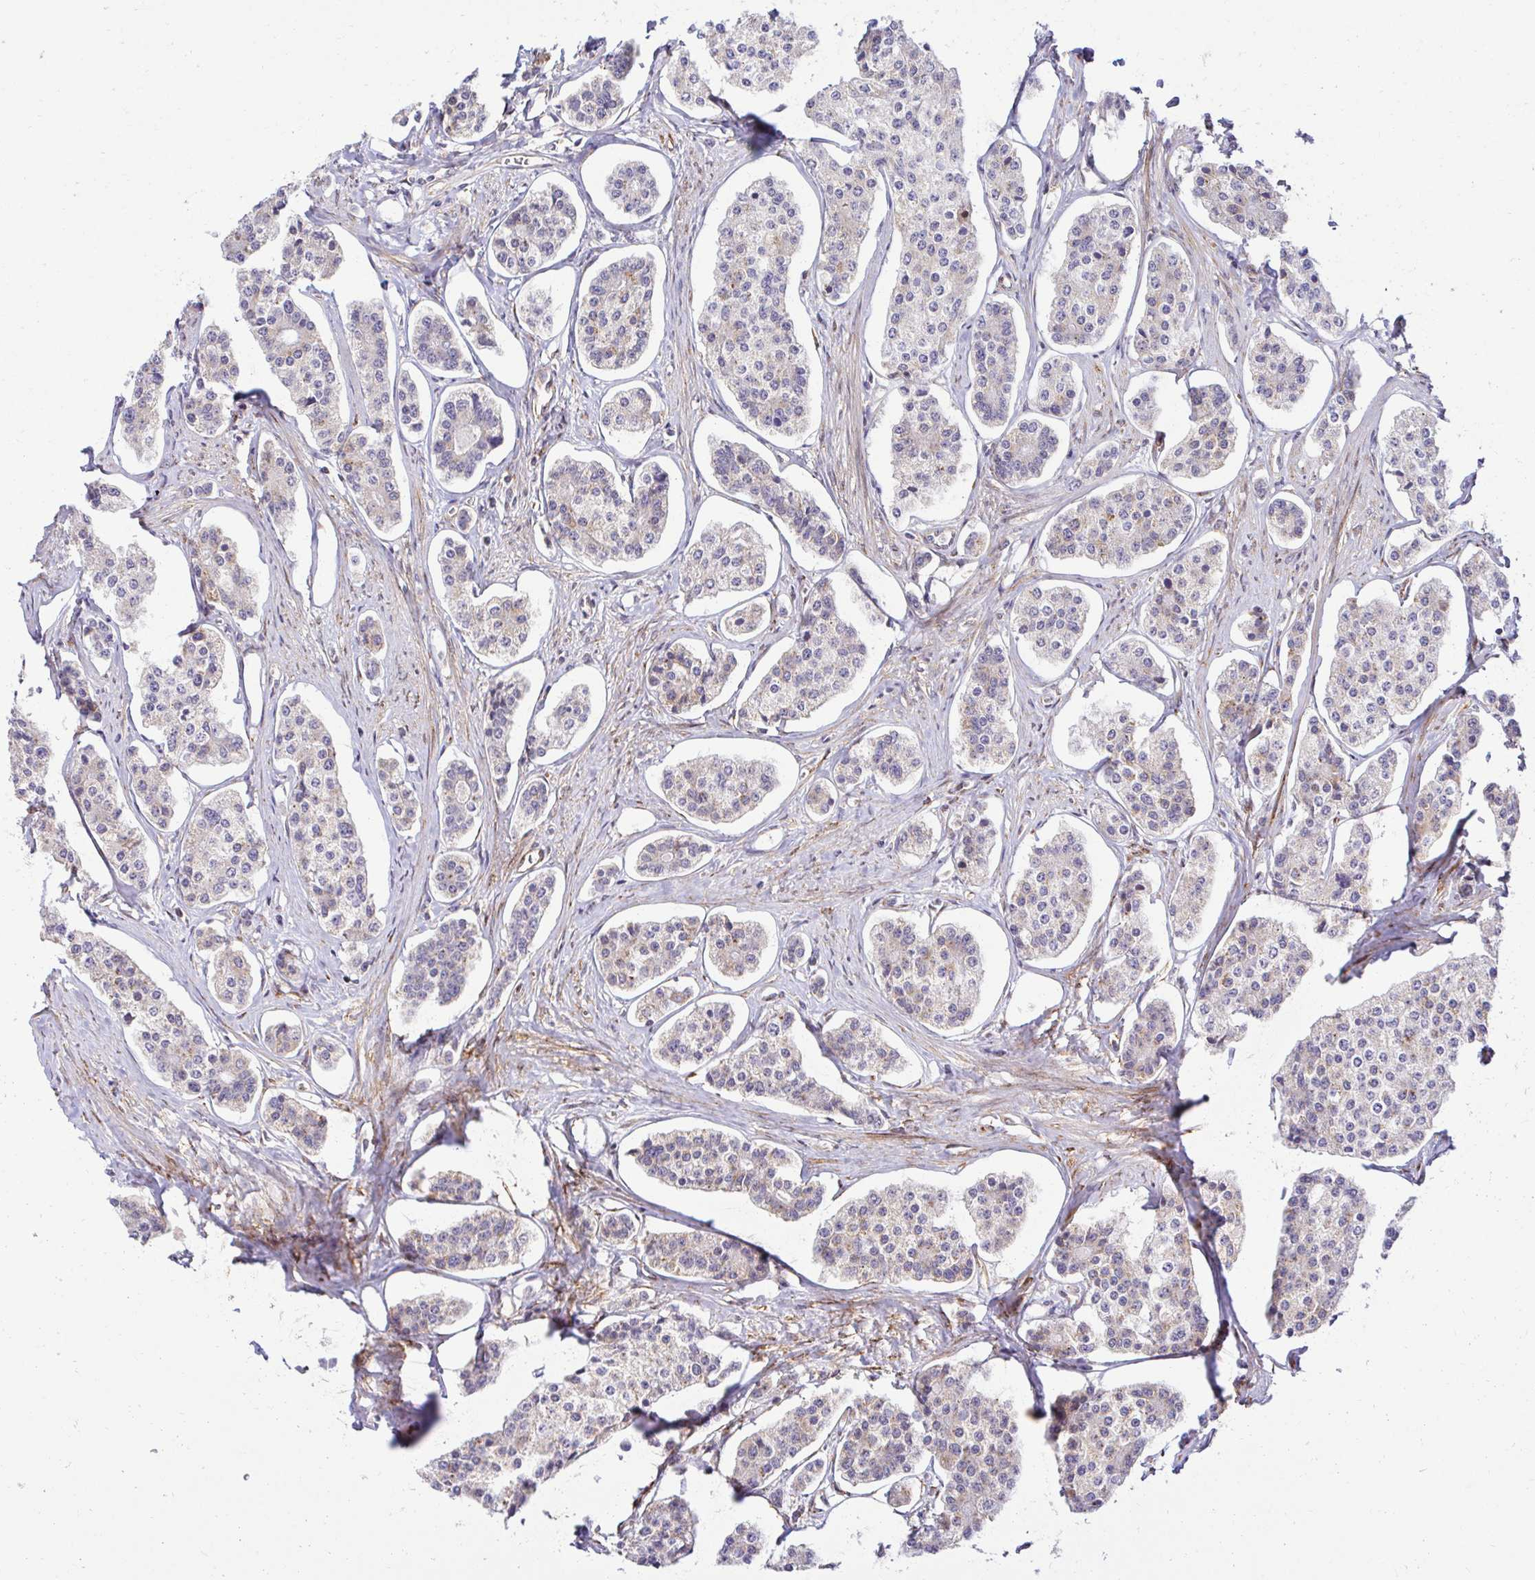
{"staining": {"intensity": "weak", "quantity": "25%-75%", "location": "cytoplasmic/membranous"}, "tissue": "carcinoid", "cell_type": "Tumor cells", "image_type": "cancer", "snomed": [{"axis": "morphology", "description": "Carcinoid, malignant, NOS"}, {"axis": "topography", "description": "Small intestine"}], "caption": "Immunohistochemistry photomicrograph of human carcinoid stained for a protein (brown), which displays low levels of weak cytoplasmic/membranous positivity in approximately 25%-75% of tumor cells.", "gene": "HPS1", "patient": {"sex": "female", "age": 65}}